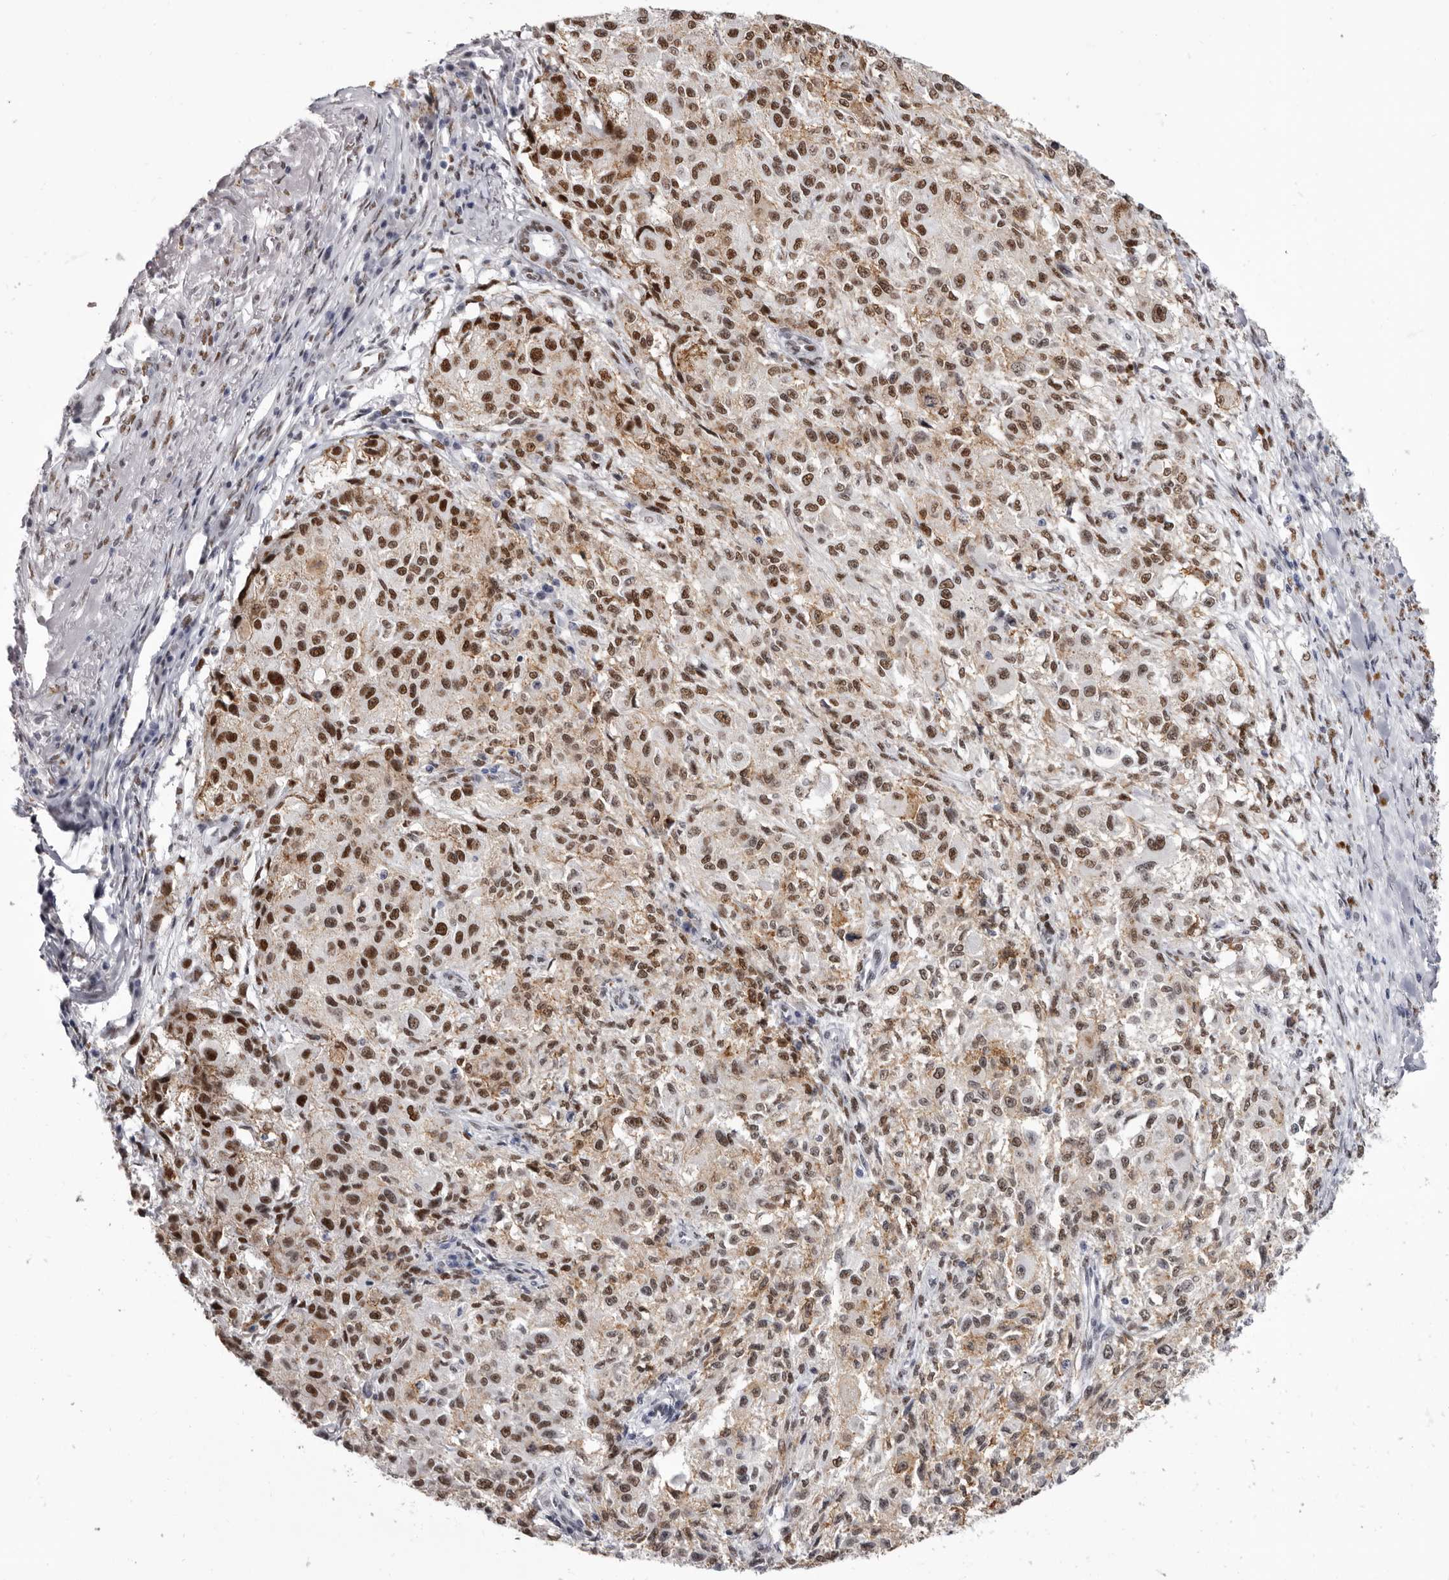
{"staining": {"intensity": "moderate", "quantity": ">75%", "location": "cytoplasmic/membranous,nuclear"}, "tissue": "melanoma", "cell_type": "Tumor cells", "image_type": "cancer", "snomed": [{"axis": "morphology", "description": "Necrosis, NOS"}, {"axis": "morphology", "description": "Malignant melanoma, NOS"}, {"axis": "topography", "description": "Skin"}], "caption": "This histopathology image exhibits immunohistochemistry staining of human melanoma, with medium moderate cytoplasmic/membranous and nuclear positivity in approximately >75% of tumor cells.", "gene": "ZNF326", "patient": {"sex": "female", "age": 87}}